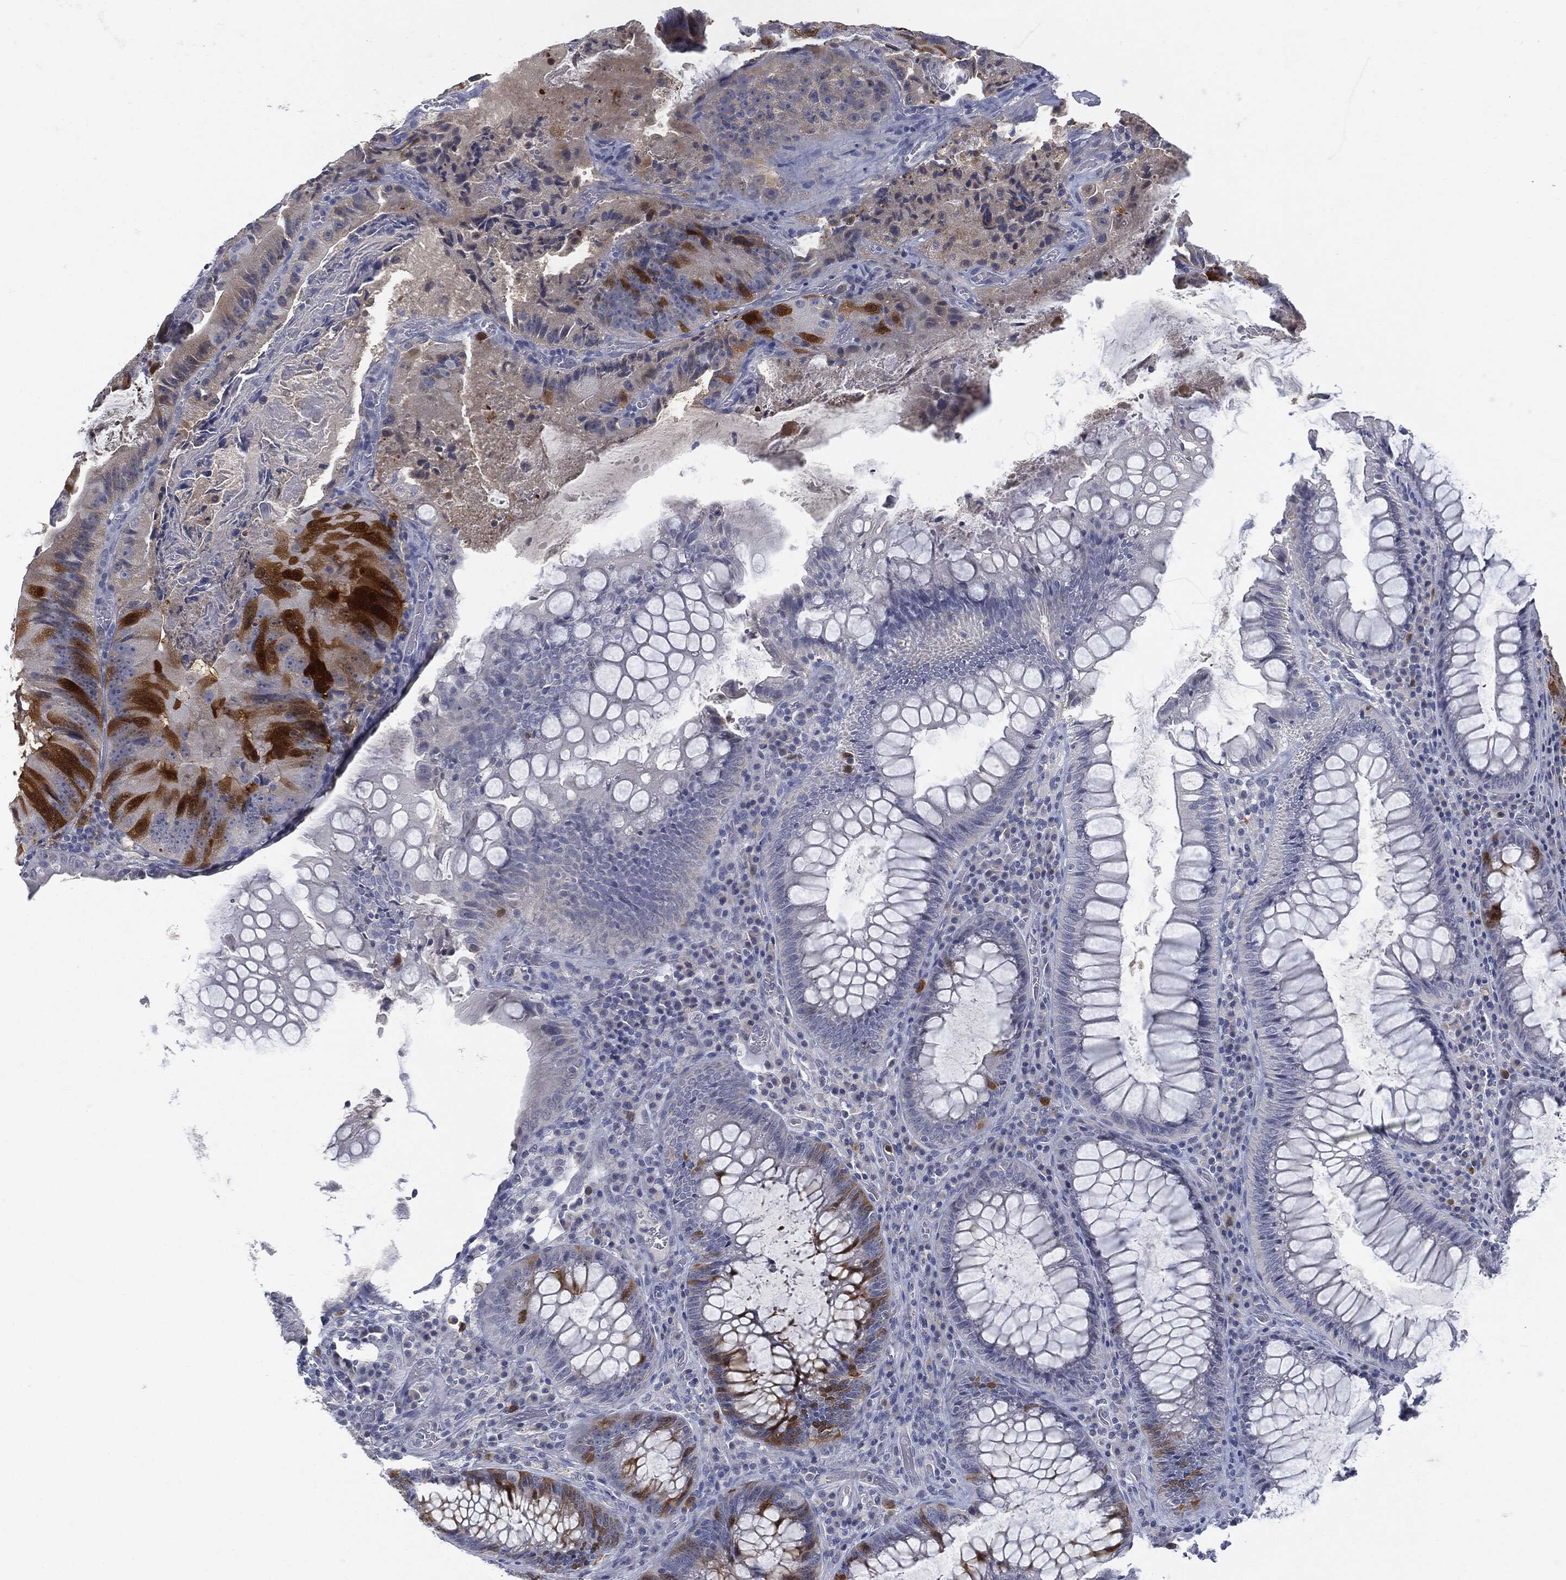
{"staining": {"intensity": "strong", "quantity": "25%-75%", "location": "cytoplasmic/membranous"}, "tissue": "colorectal cancer", "cell_type": "Tumor cells", "image_type": "cancer", "snomed": [{"axis": "morphology", "description": "Adenocarcinoma, NOS"}, {"axis": "topography", "description": "Colon"}], "caption": "A photomicrograph showing strong cytoplasmic/membranous staining in approximately 25%-75% of tumor cells in colorectal cancer, as visualized by brown immunohistochemical staining.", "gene": "UBE2C", "patient": {"sex": "female", "age": 86}}